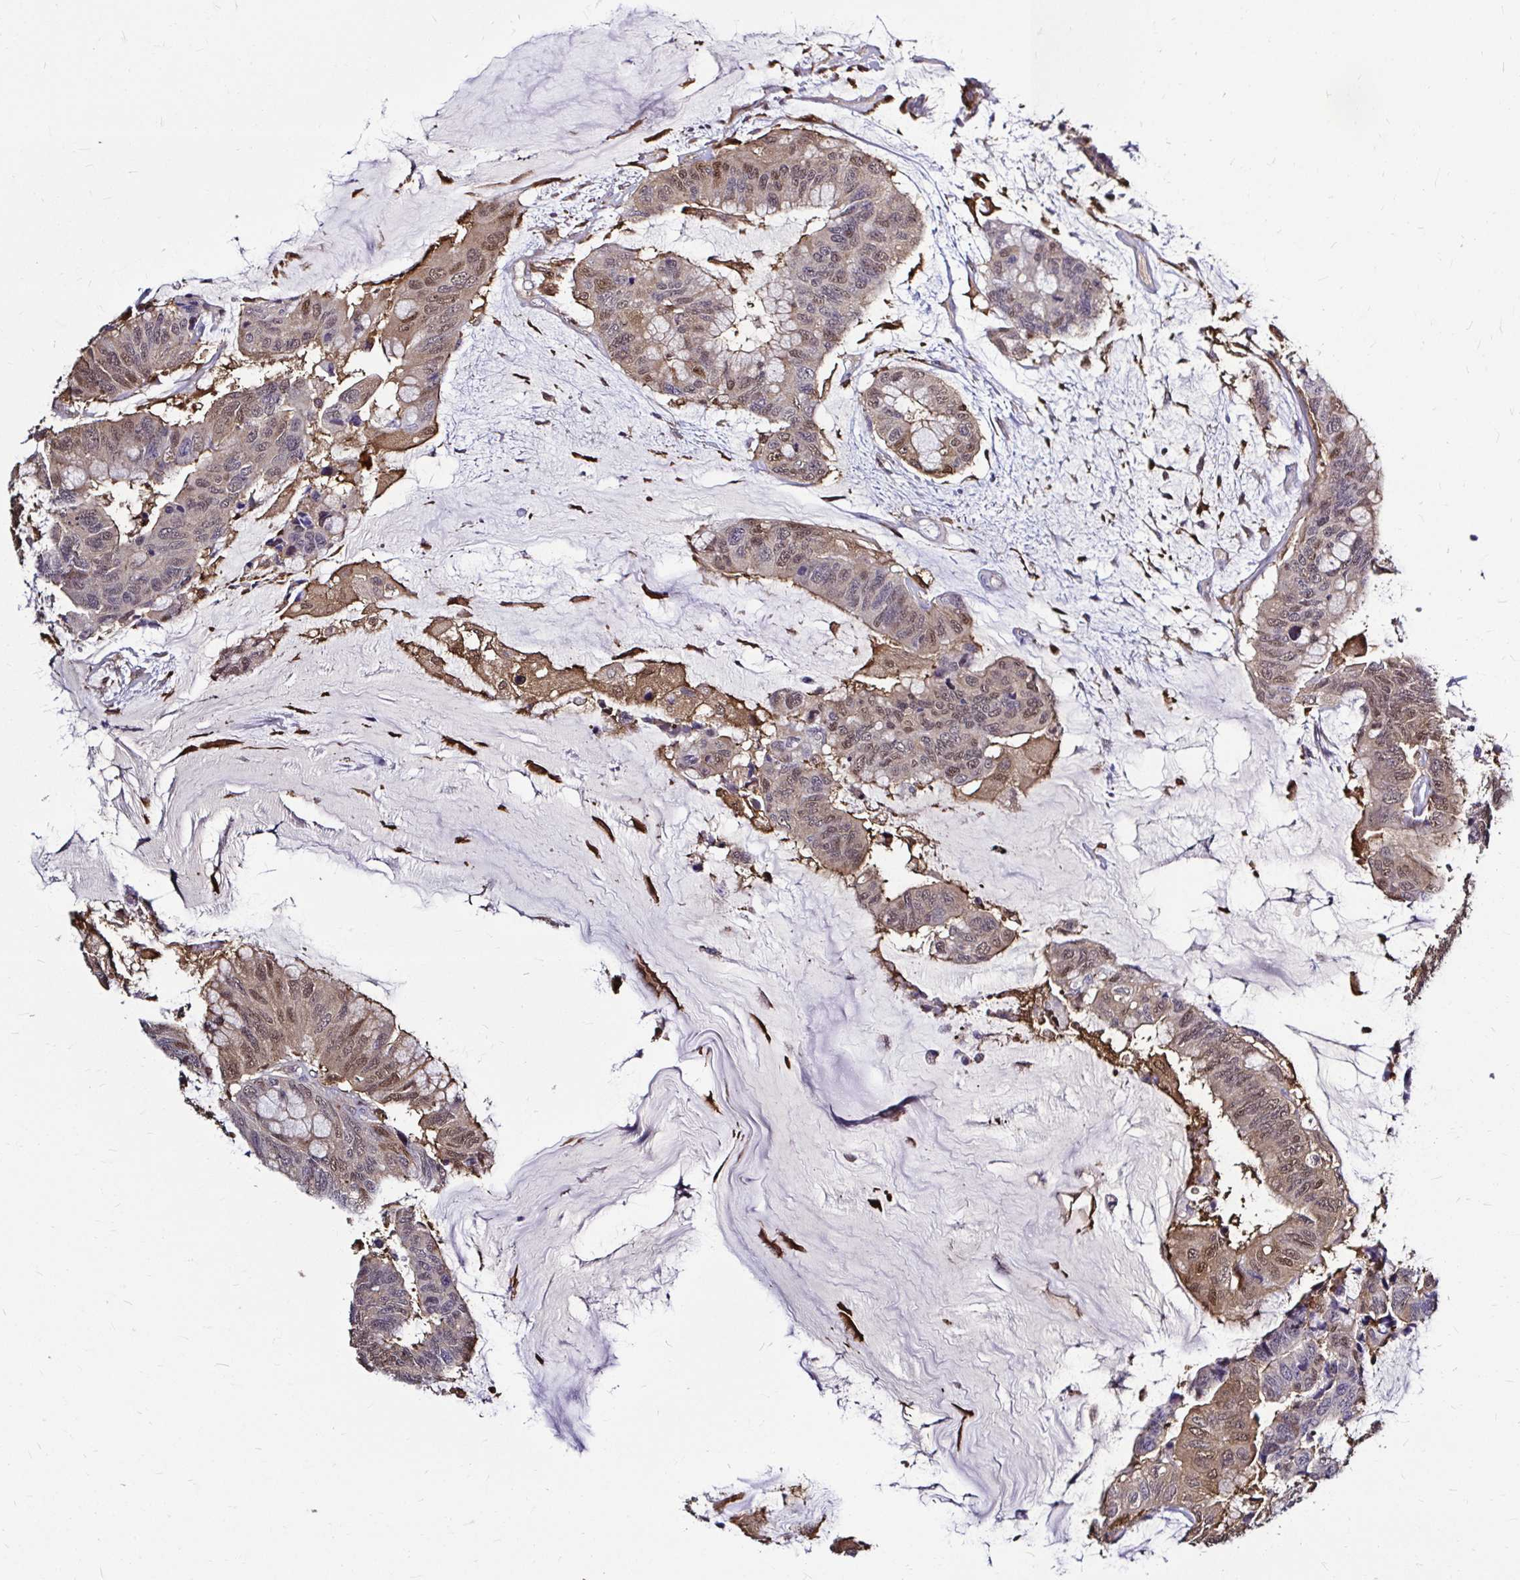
{"staining": {"intensity": "moderate", "quantity": "25%-75%", "location": "cytoplasmic/membranous,nuclear"}, "tissue": "colorectal cancer", "cell_type": "Tumor cells", "image_type": "cancer", "snomed": [{"axis": "morphology", "description": "Adenocarcinoma, NOS"}, {"axis": "topography", "description": "Rectum"}], "caption": "Immunohistochemistry of adenocarcinoma (colorectal) shows medium levels of moderate cytoplasmic/membranous and nuclear staining in about 25%-75% of tumor cells.", "gene": "IDH1", "patient": {"sex": "female", "age": 59}}